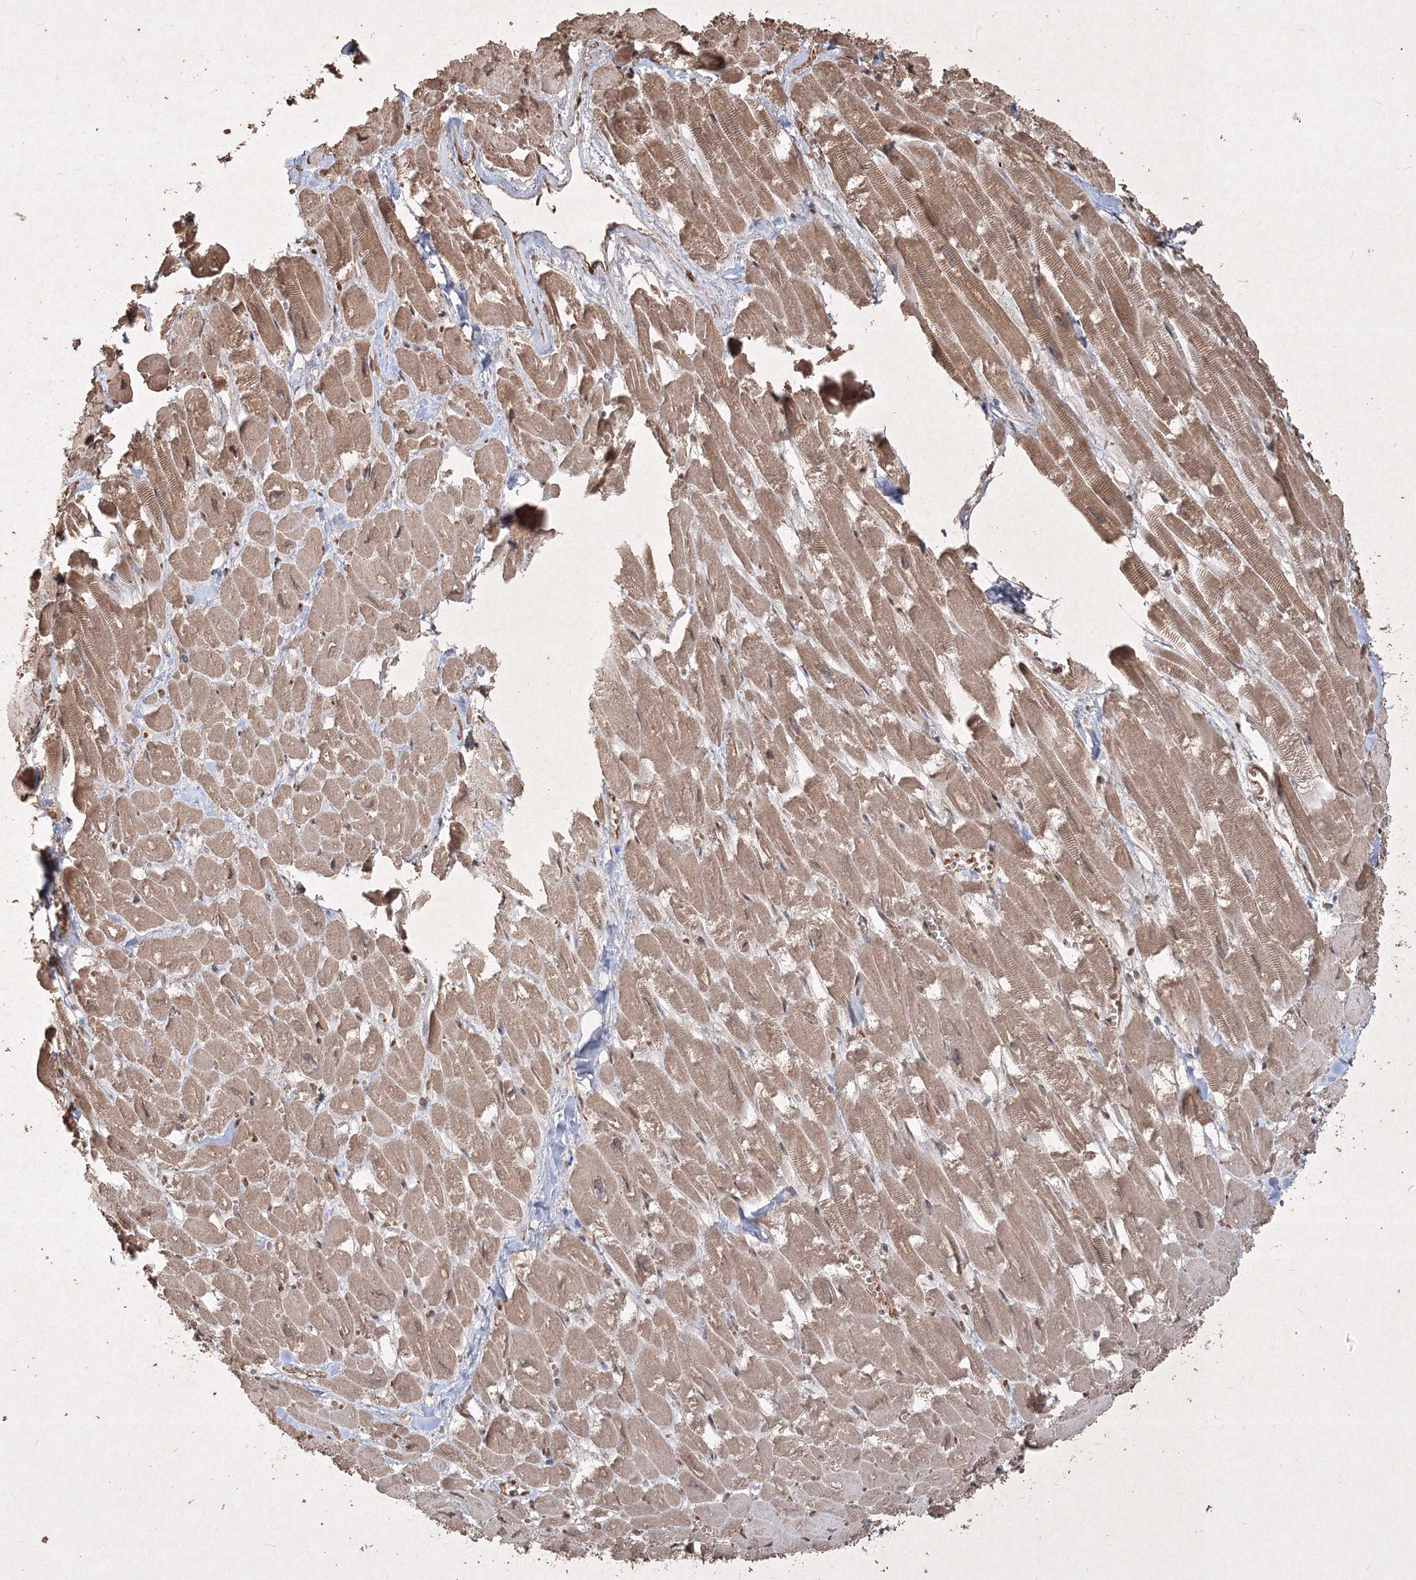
{"staining": {"intensity": "moderate", "quantity": ">75%", "location": "cytoplasmic/membranous"}, "tissue": "heart muscle", "cell_type": "Cardiomyocytes", "image_type": "normal", "snomed": [{"axis": "morphology", "description": "Normal tissue, NOS"}, {"axis": "topography", "description": "Heart"}], "caption": "Immunohistochemistry (DAB (3,3'-diaminobenzidine)) staining of unremarkable human heart muscle demonstrates moderate cytoplasmic/membranous protein staining in approximately >75% of cardiomyocytes. The staining is performed using DAB brown chromogen to label protein expression. The nuclei are counter-stained blue using hematoxylin.", "gene": "PELI3", "patient": {"sex": "male", "age": 54}}